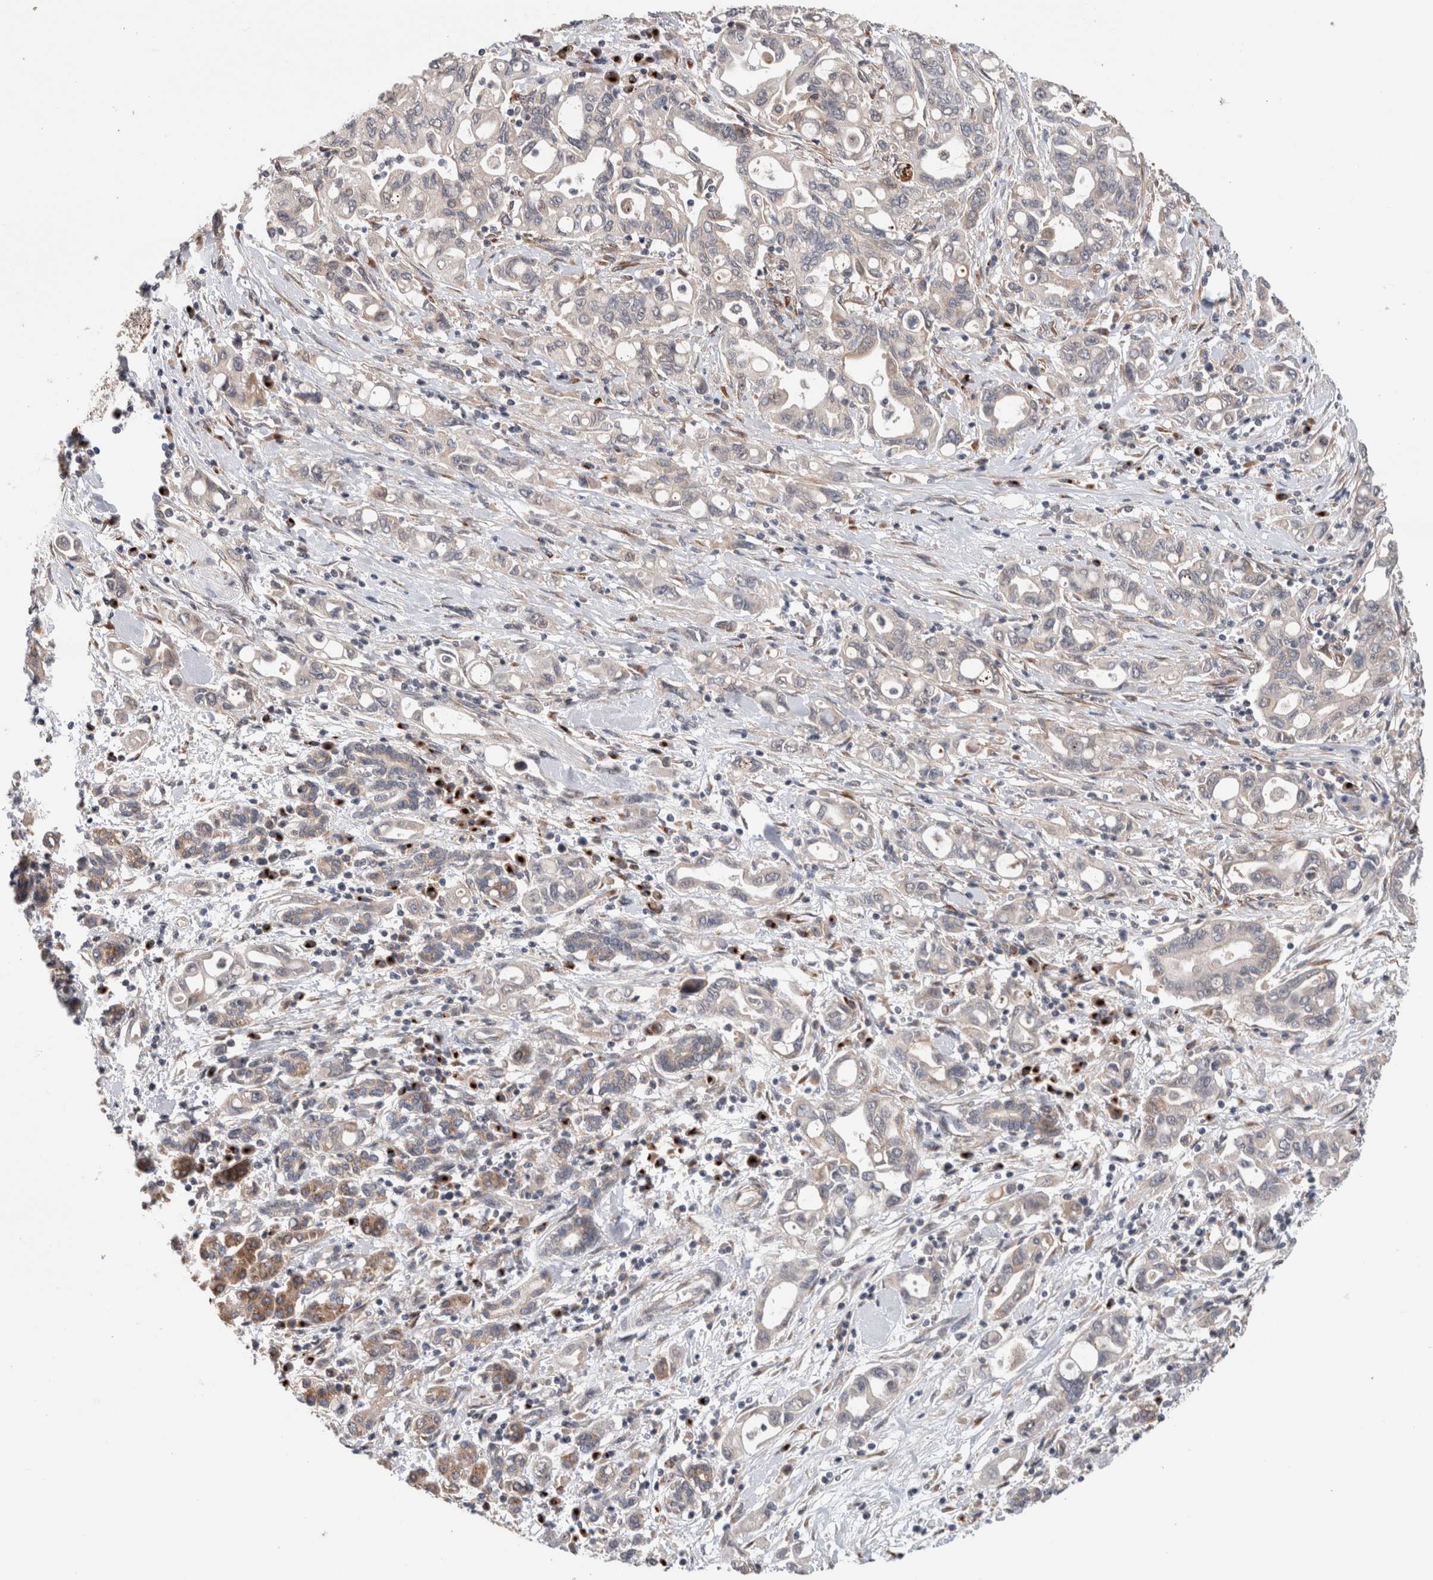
{"staining": {"intensity": "negative", "quantity": "none", "location": "none"}, "tissue": "pancreatic cancer", "cell_type": "Tumor cells", "image_type": "cancer", "snomed": [{"axis": "morphology", "description": "Adenocarcinoma, NOS"}, {"axis": "topography", "description": "Pancreas"}], "caption": "IHC image of pancreatic cancer stained for a protein (brown), which displays no expression in tumor cells. (DAB IHC visualized using brightfield microscopy, high magnification).", "gene": "TRIM5", "patient": {"sex": "female", "age": 57}}